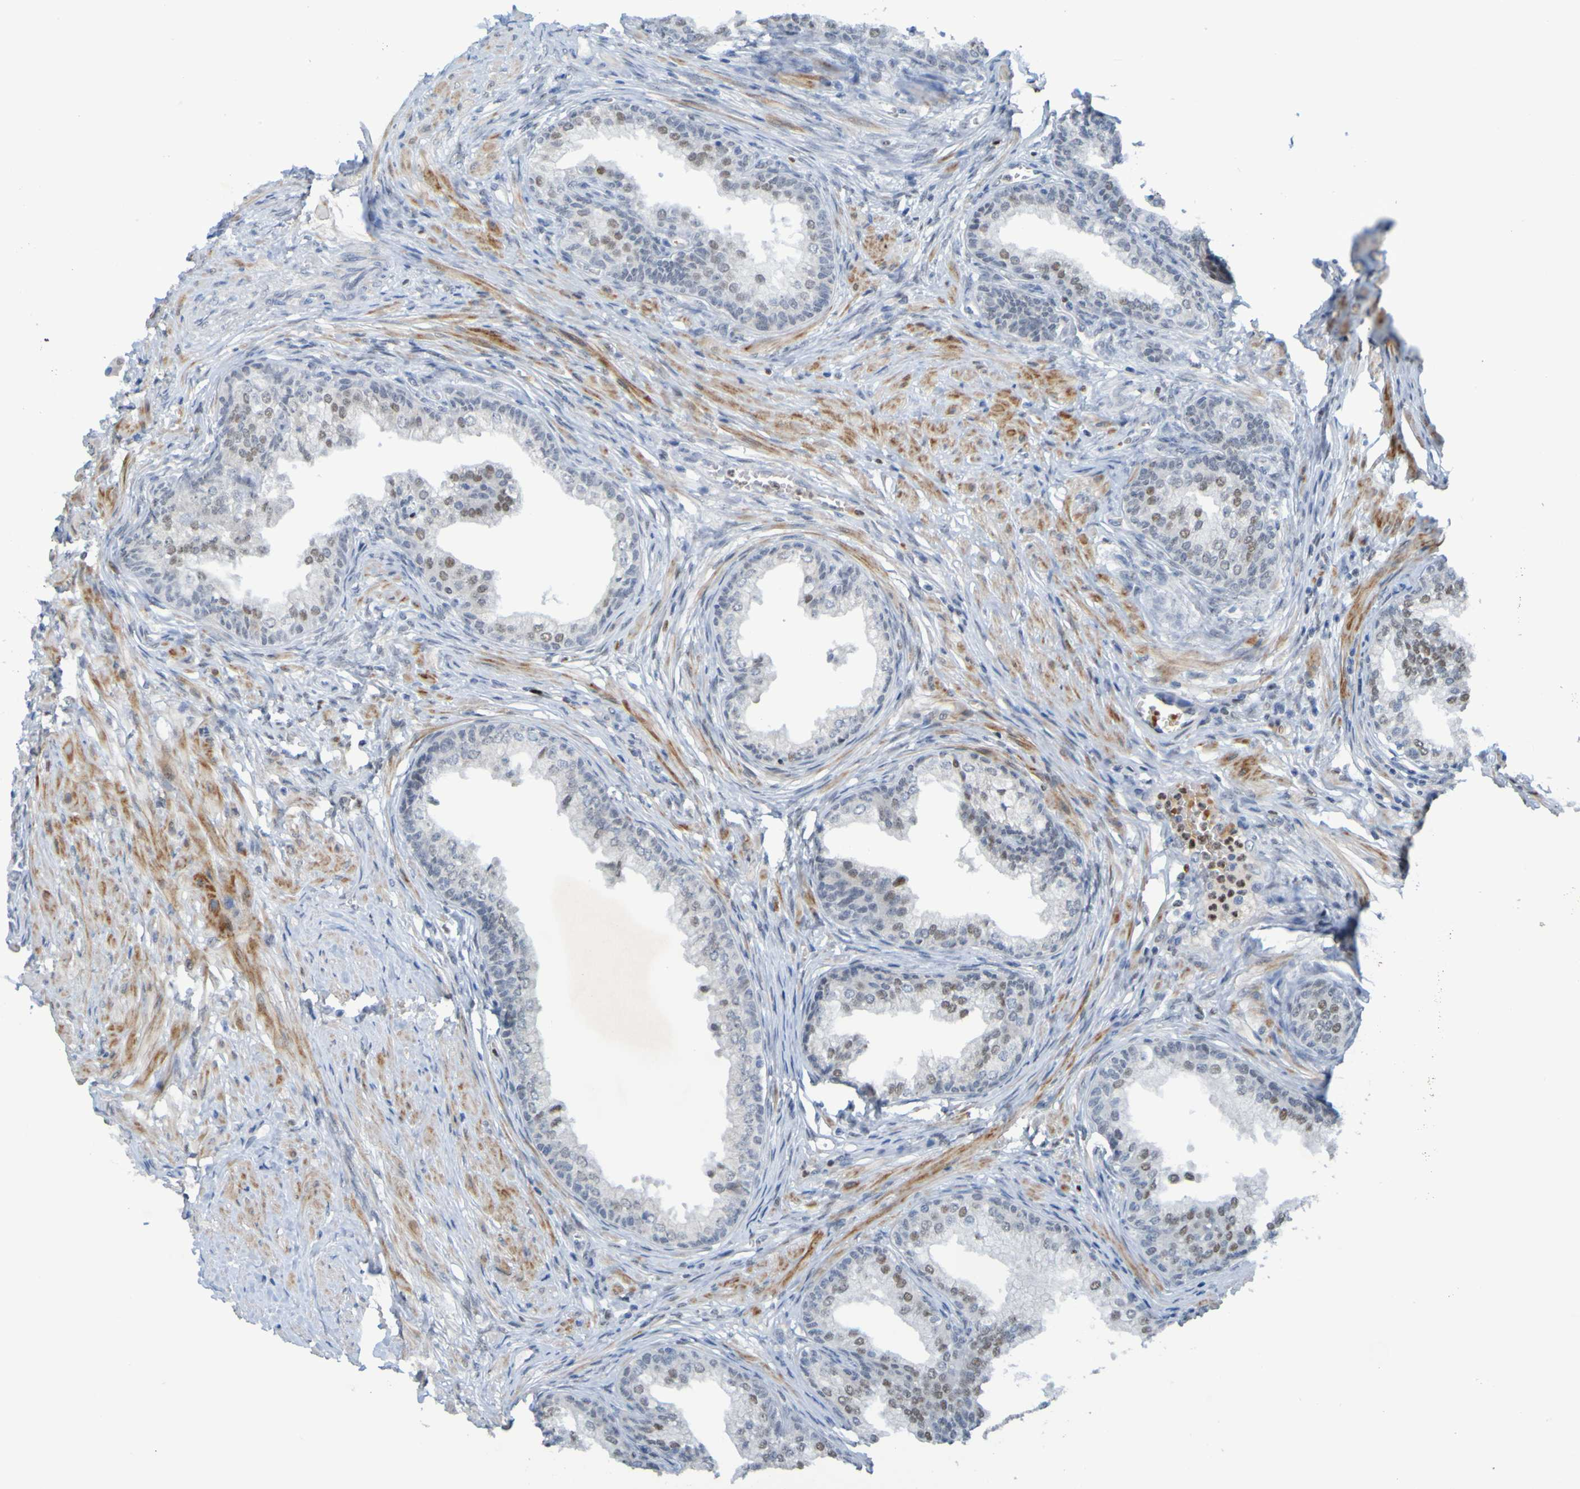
{"staining": {"intensity": "weak", "quantity": "25%-75%", "location": "nuclear"}, "tissue": "prostate", "cell_type": "Glandular cells", "image_type": "normal", "snomed": [{"axis": "morphology", "description": "Normal tissue, NOS"}, {"axis": "morphology", "description": "Urothelial carcinoma, Low grade"}, {"axis": "topography", "description": "Urinary bladder"}, {"axis": "topography", "description": "Prostate"}], "caption": "Immunohistochemistry image of benign human prostate stained for a protein (brown), which reveals low levels of weak nuclear expression in about 25%-75% of glandular cells.", "gene": "USP36", "patient": {"sex": "male", "age": 60}}